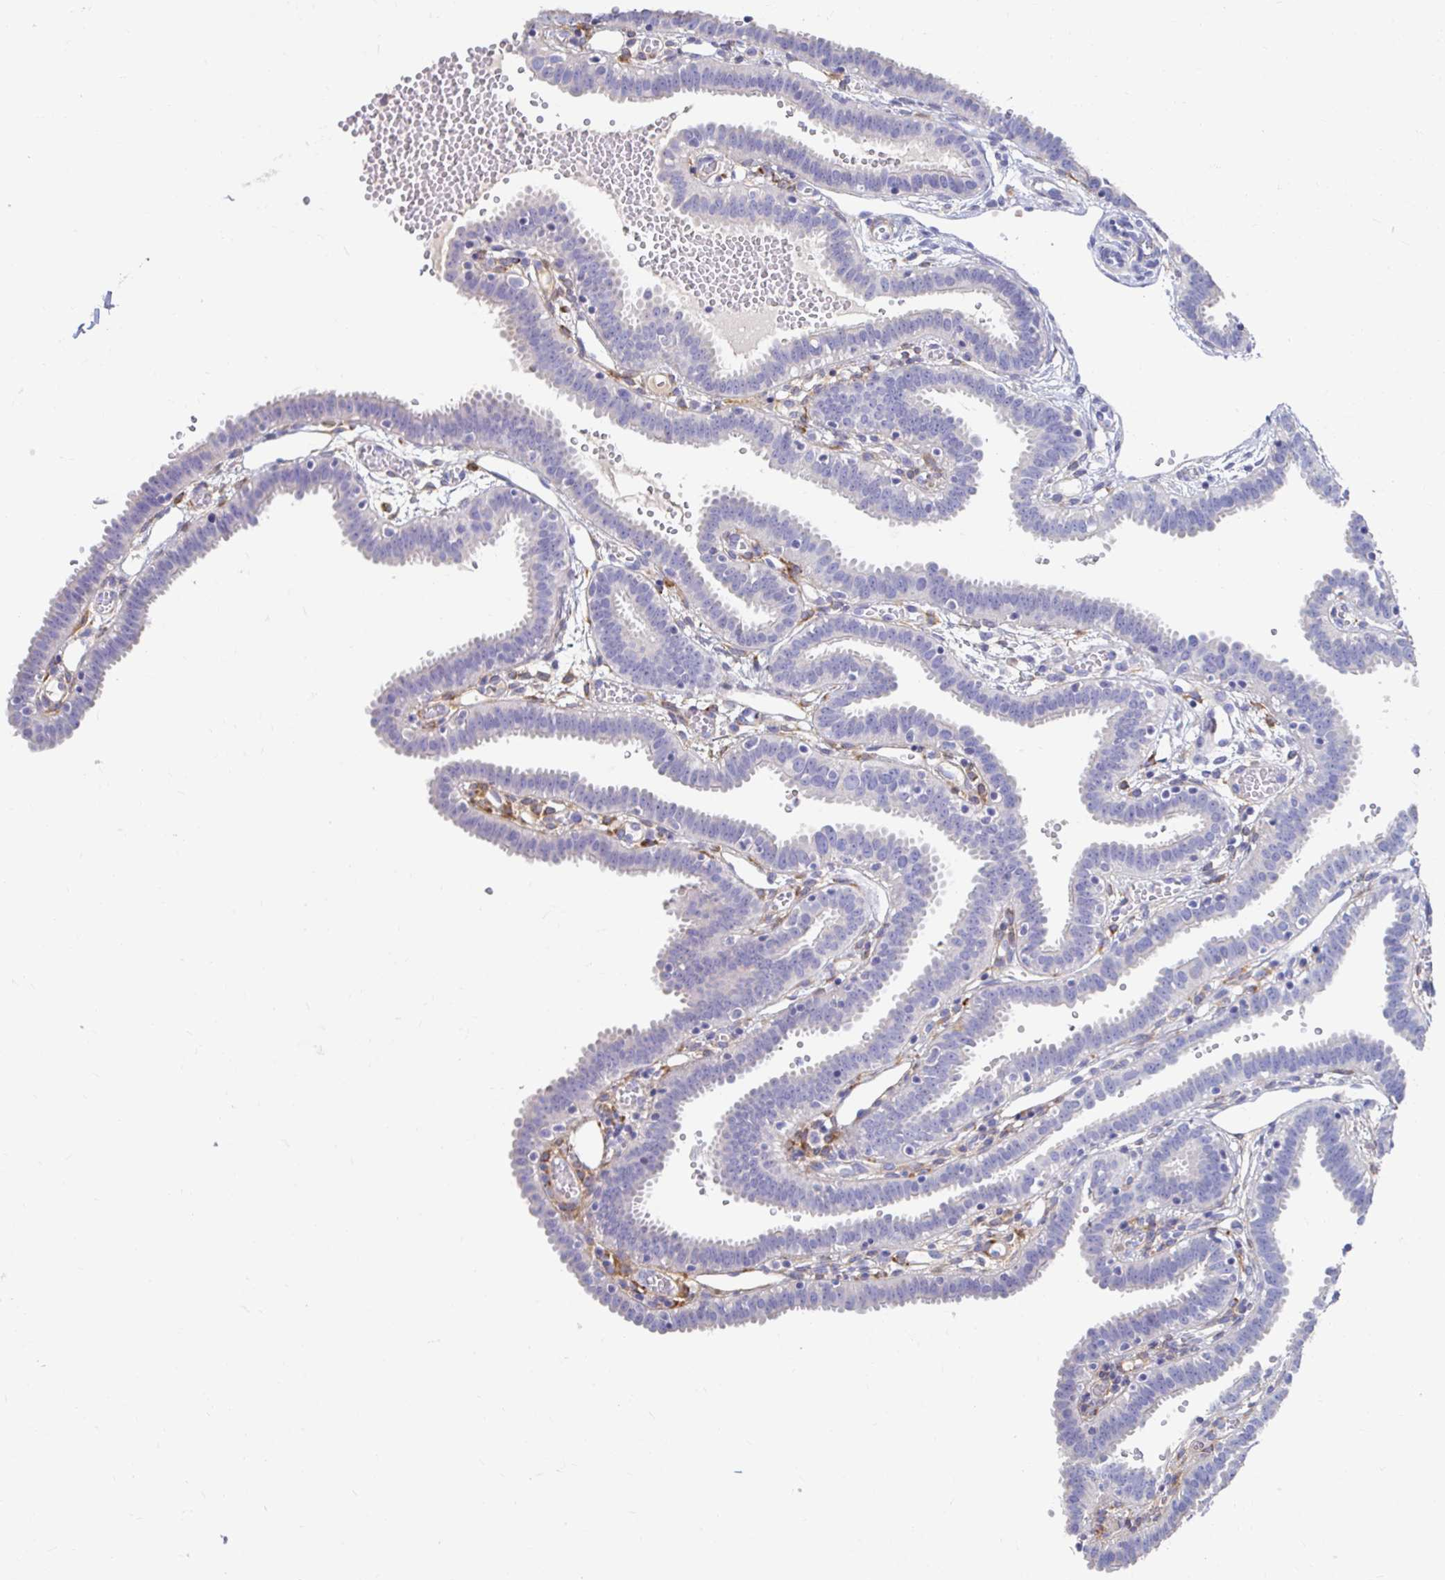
{"staining": {"intensity": "negative", "quantity": "none", "location": "none"}, "tissue": "fallopian tube", "cell_type": "Glandular cells", "image_type": "normal", "snomed": [{"axis": "morphology", "description": "Normal tissue, NOS"}, {"axis": "topography", "description": "Fallopian tube"}], "caption": "The micrograph displays no staining of glandular cells in benign fallopian tube.", "gene": "LAMC3", "patient": {"sex": "female", "age": 37}}